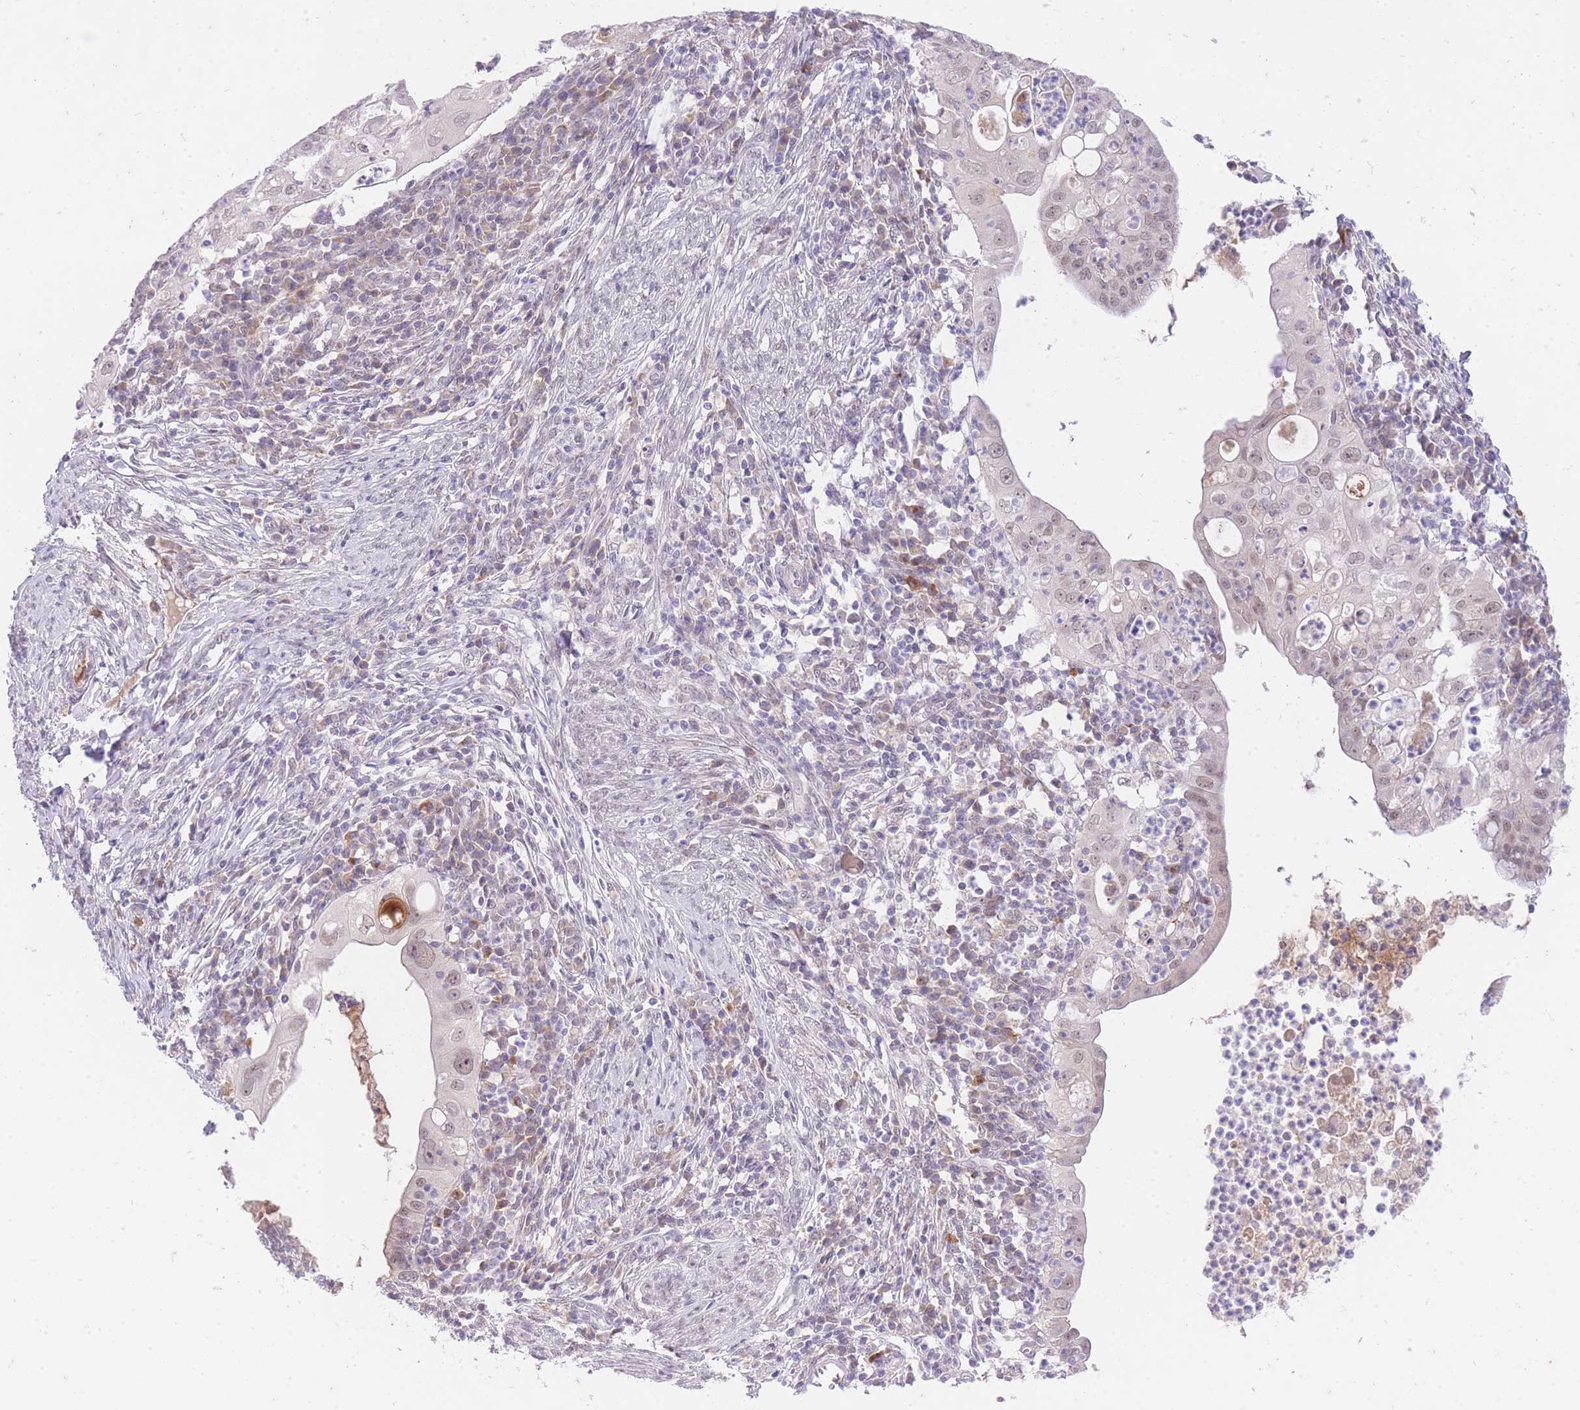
{"staining": {"intensity": "negative", "quantity": "none", "location": "none"}, "tissue": "cervical cancer", "cell_type": "Tumor cells", "image_type": "cancer", "snomed": [{"axis": "morphology", "description": "Adenocarcinoma, NOS"}, {"axis": "topography", "description": "Cervix"}], "caption": "Cervical adenocarcinoma was stained to show a protein in brown. There is no significant staining in tumor cells.", "gene": "SLC25A33", "patient": {"sex": "female", "age": 36}}